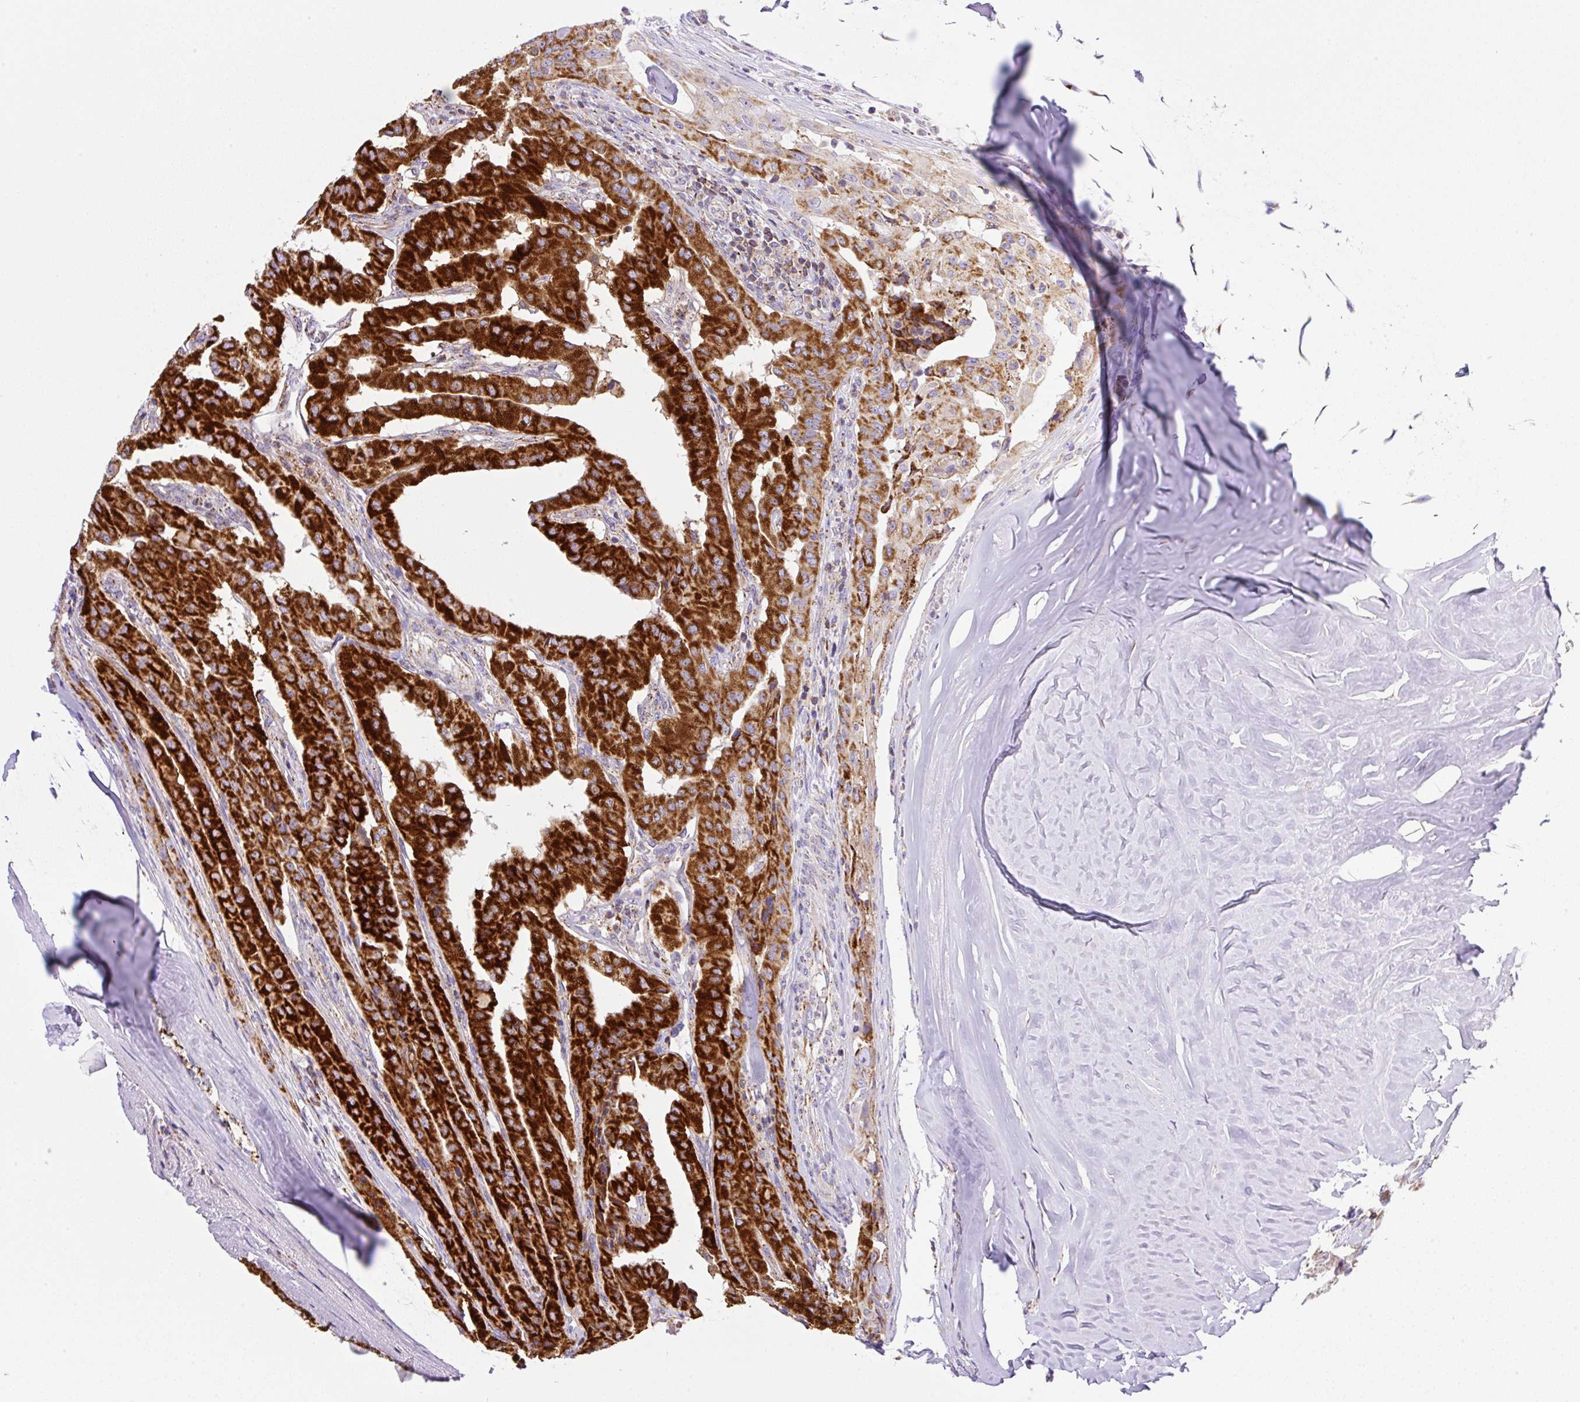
{"staining": {"intensity": "strong", "quantity": ">75%", "location": "cytoplasmic/membranous"}, "tissue": "thyroid cancer", "cell_type": "Tumor cells", "image_type": "cancer", "snomed": [{"axis": "morphology", "description": "Papillary adenocarcinoma, NOS"}, {"axis": "topography", "description": "Thyroid gland"}], "caption": "Brown immunohistochemical staining in human thyroid cancer reveals strong cytoplasmic/membranous staining in about >75% of tumor cells.", "gene": "NF1", "patient": {"sex": "female", "age": 59}}